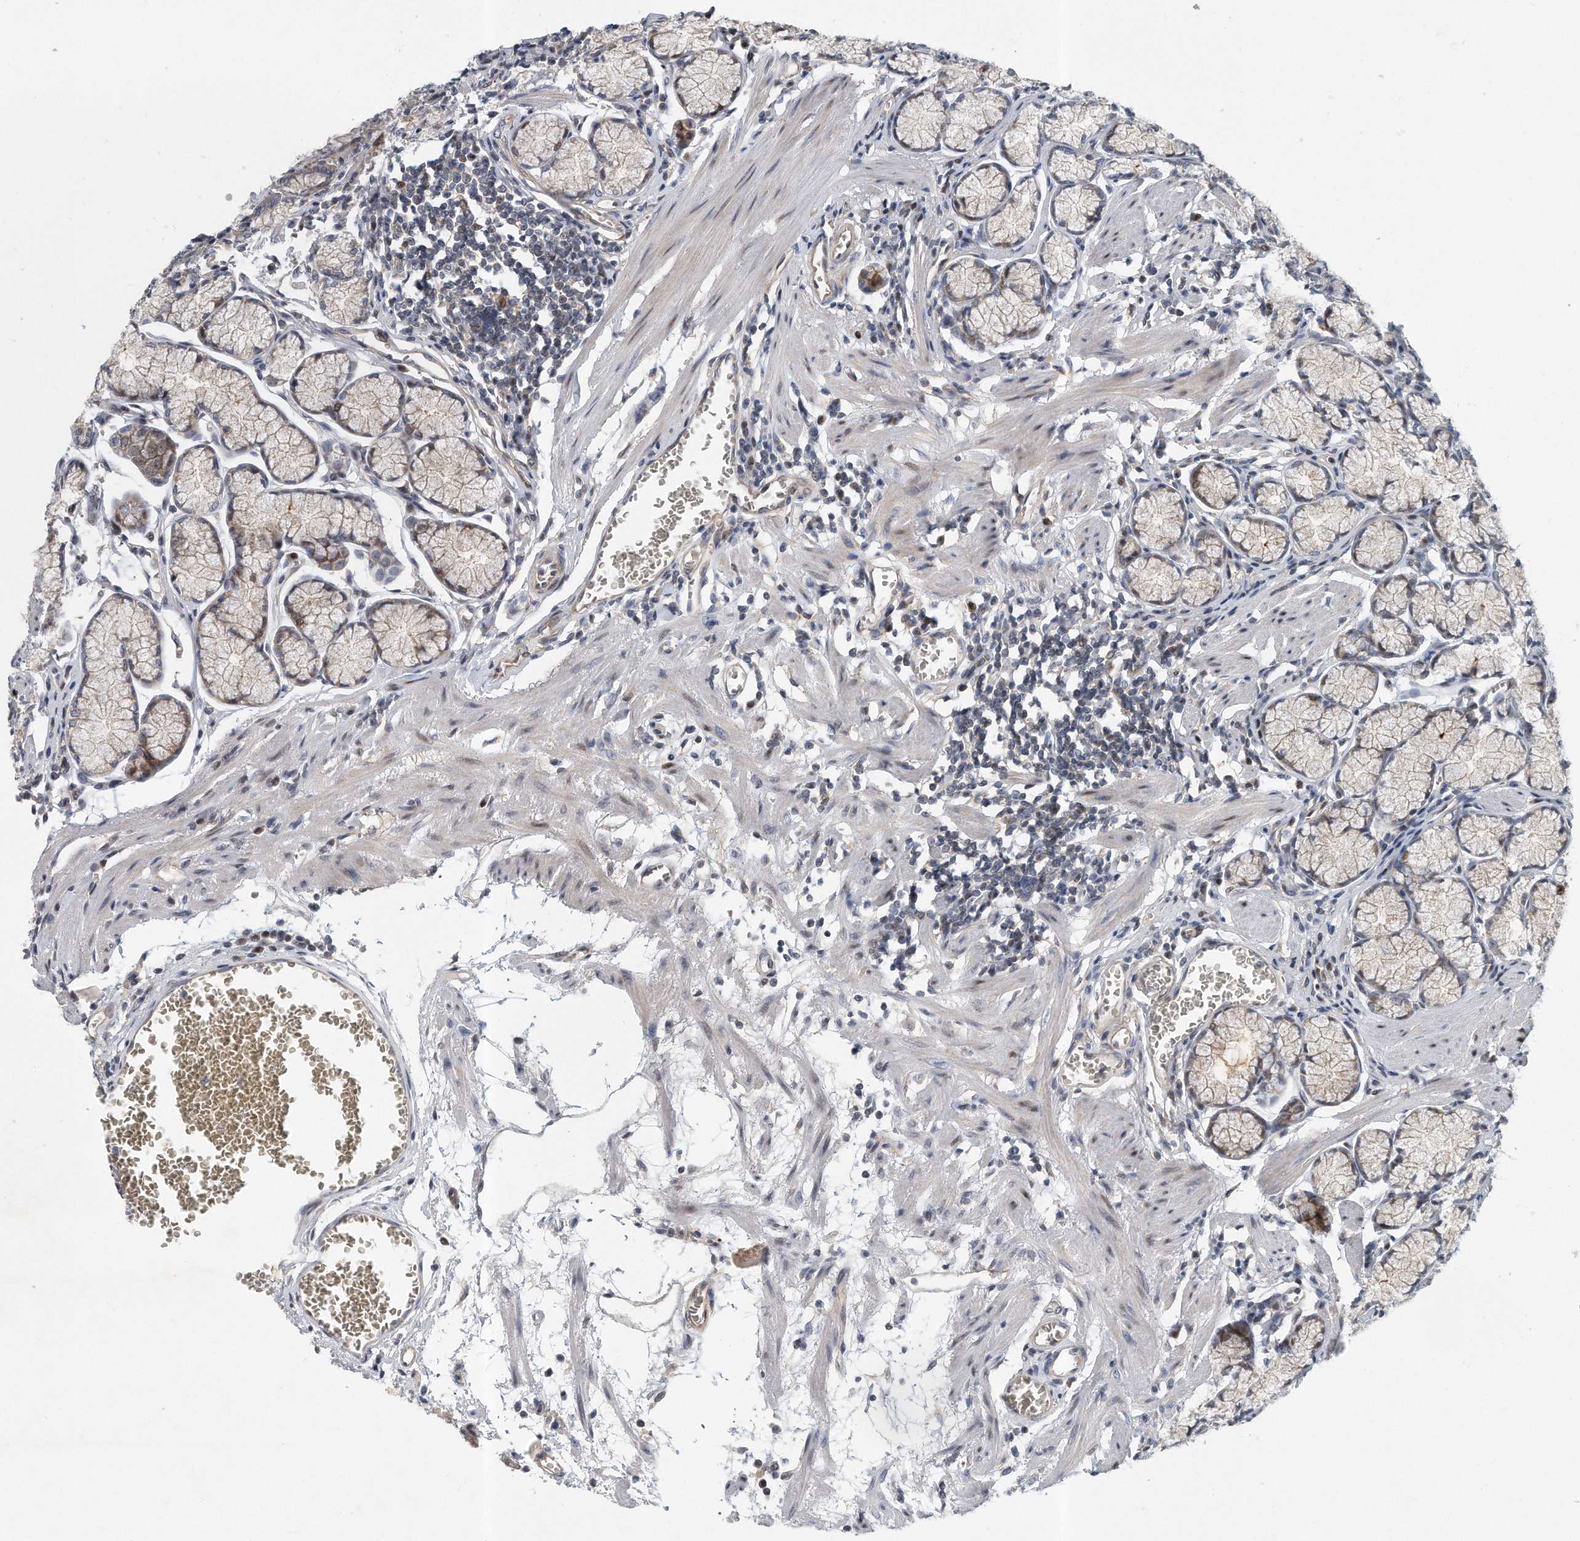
{"staining": {"intensity": "moderate", "quantity": "<25%", "location": "cytoplasmic/membranous"}, "tissue": "stomach", "cell_type": "Glandular cells", "image_type": "normal", "snomed": [{"axis": "morphology", "description": "Normal tissue, NOS"}, {"axis": "topography", "description": "Stomach"}], "caption": "Protein expression analysis of unremarkable stomach demonstrates moderate cytoplasmic/membranous positivity in about <25% of glandular cells.", "gene": "PCDH8", "patient": {"sex": "male", "age": 55}}